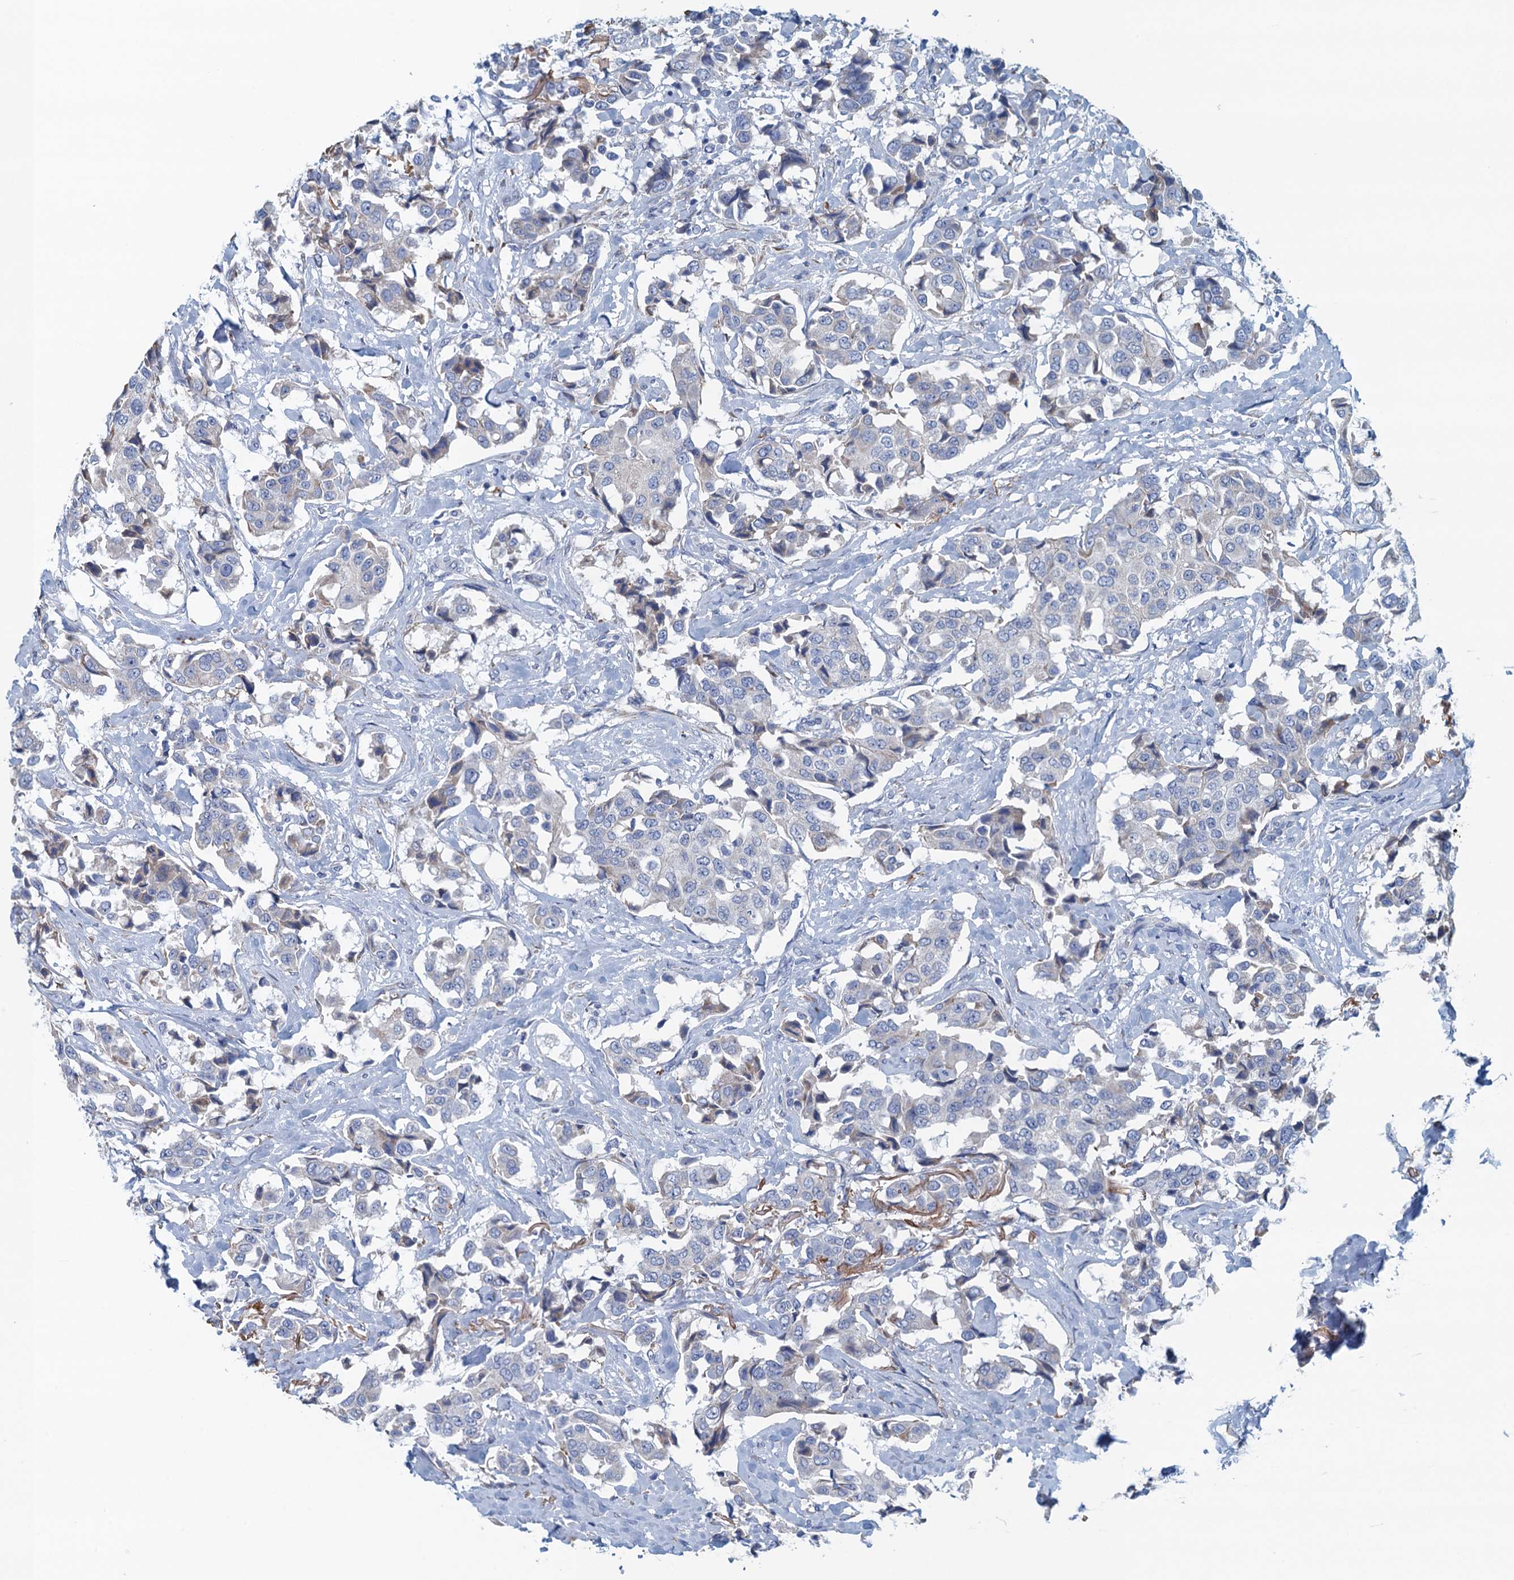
{"staining": {"intensity": "negative", "quantity": "none", "location": "none"}, "tissue": "breast cancer", "cell_type": "Tumor cells", "image_type": "cancer", "snomed": [{"axis": "morphology", "description": "Duct carcinoma"}, {"axis": "topography", "description": "Breast"}], "caption": "An image of human breast cancer (infiltrating ductal carcinoma) is negative for staining in tumor cells.", "gene": "C10orf88", "patient": {"sex": "female", "age": 80}}